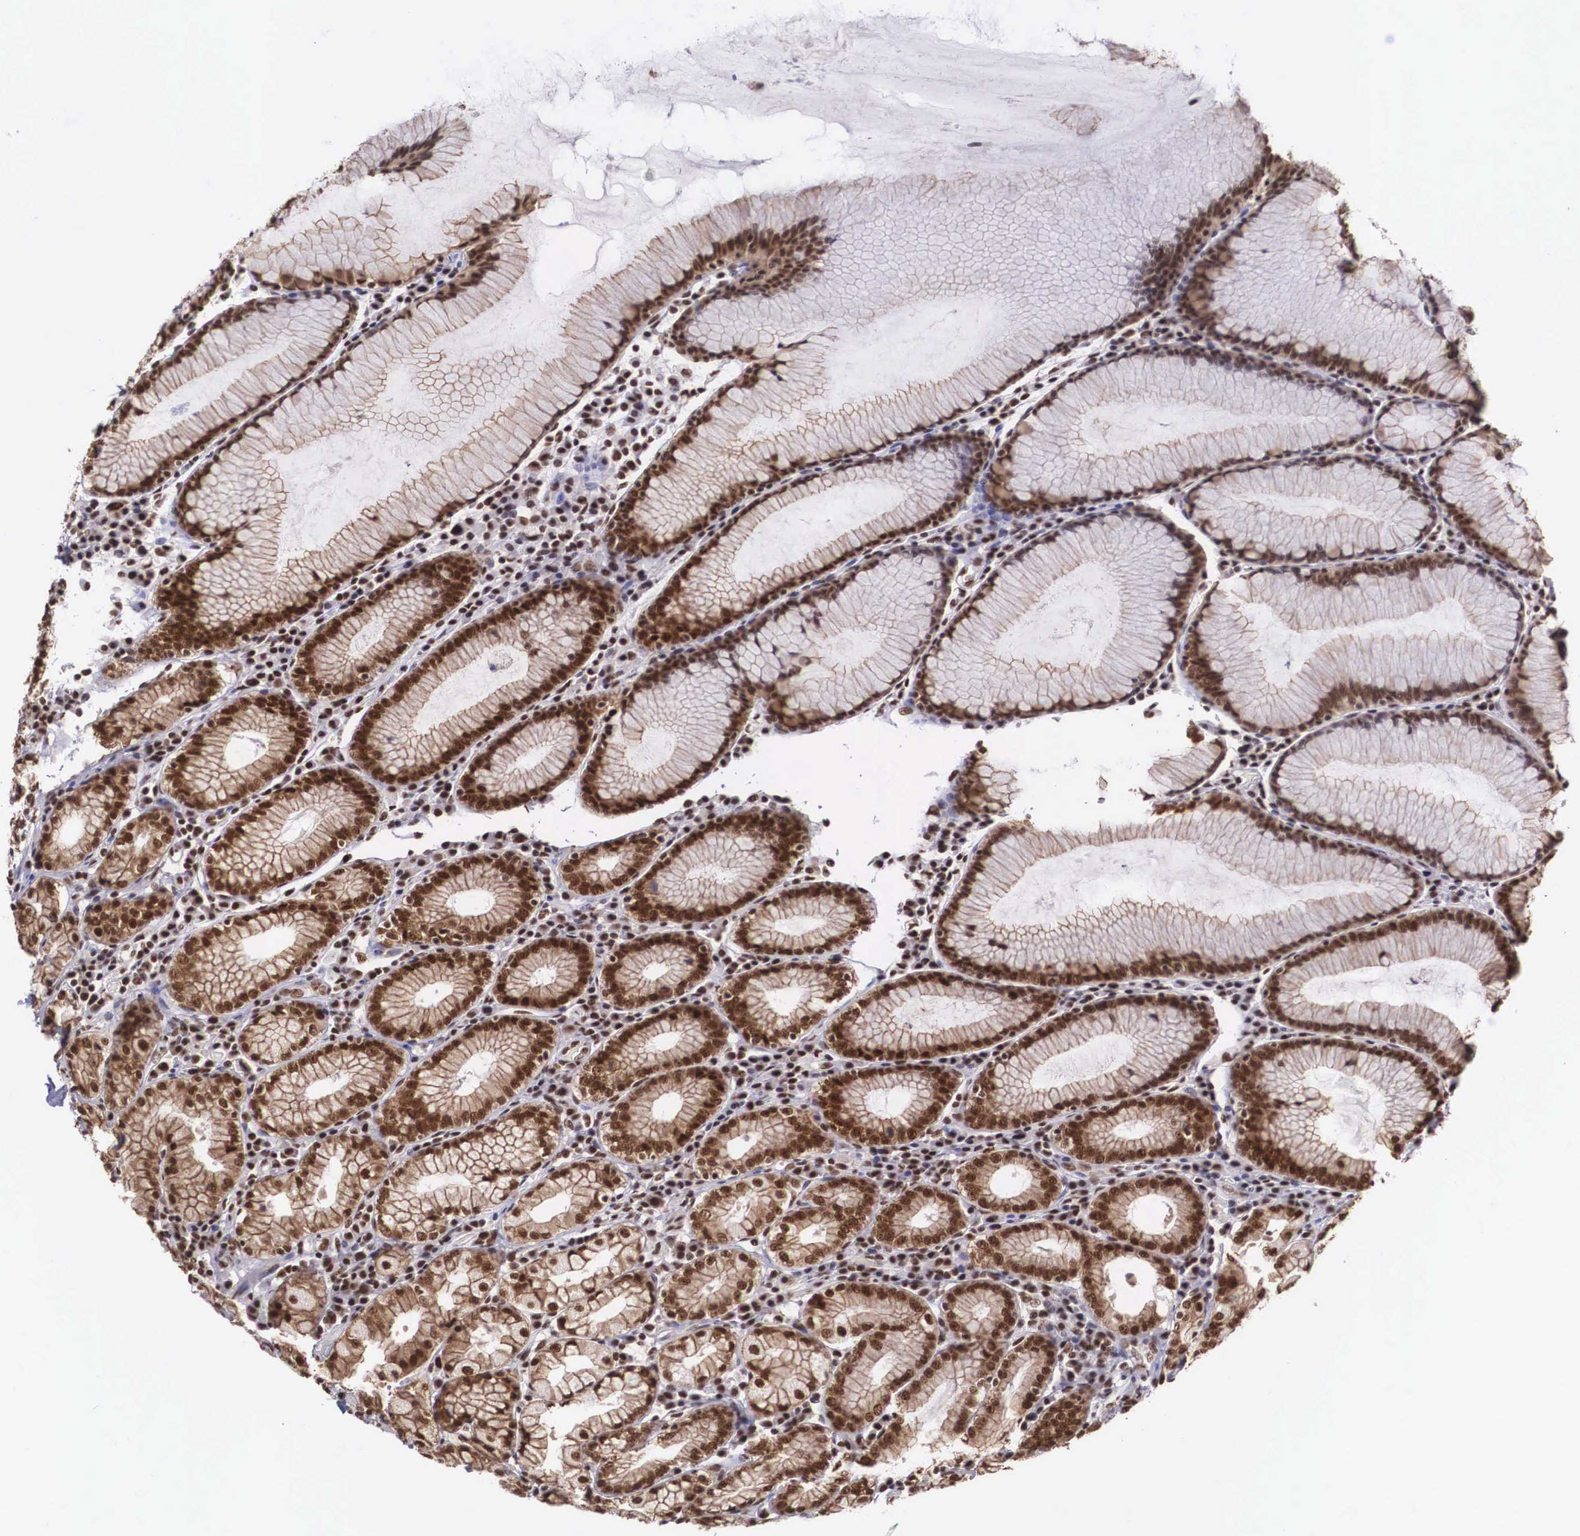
{"staining": {"intensity": "strong", "quantity": ">75%", "location": "cytoplasmic/membranous,nuclear"}, "tissue": "stomach", "cell_type": "Glandular cells", "image_type": "normal", "snomed": [{"axis": "morphology", "description": "Normal tissue, NOS"}, {"axis": "topography", "description": "Stomach, lower"}], "caption": "Protein expression by immunohistochemistry (IHC) exhibits strong cytoplasmic/membranous,nuclear staining in approximately >75% of glandular cells in unremarkable stomach.", "gene": "POLR2F", "patient": {"sex": "female", "age": 43}}